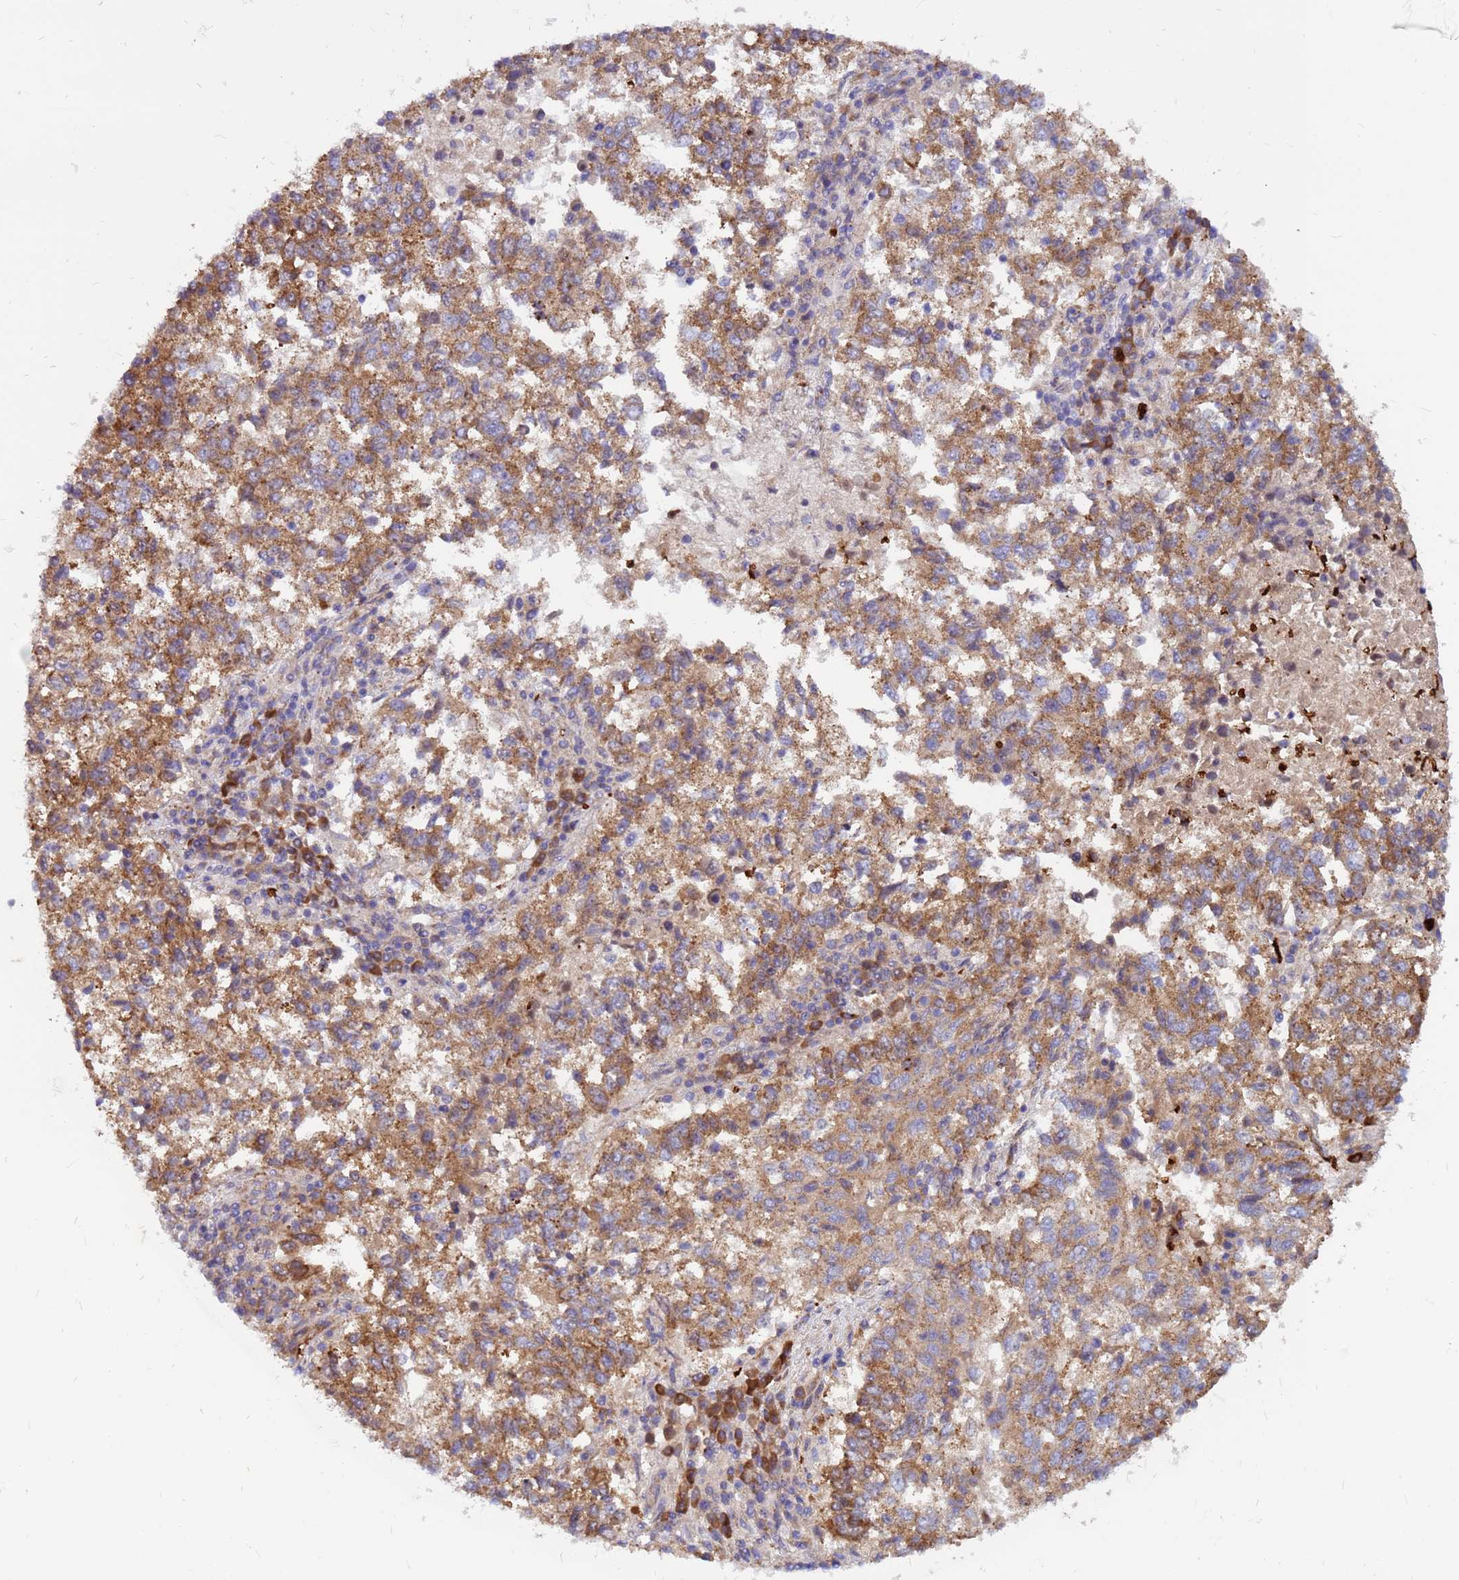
{"staining": {"intensity": "moderate", "quantity": ">75%", "location": "cytoplasmic/membranous"}, "tissue": "lung cancer", "cell_type": "Tumor cells", "image_type": "cancer", "snomed": [{"axis": "morphology", "description": "Squamous cell carcinoma, NOS"}, {"axis": "topography", "description": "Lung"}], "caption": "High-magnification brightfield microscopy of lung cancer stained with DAB (3,3'-diaminobenzidine) (brown) and counterstained with hematoxylin (blue). tumor cells exhibit moderate cytoplasmic/membranous staining is present in approximately>75% of cells. Nuclei are stained in blue.", "gene": "ZNF669", "patient": {"sex": "male", "age": 73}}